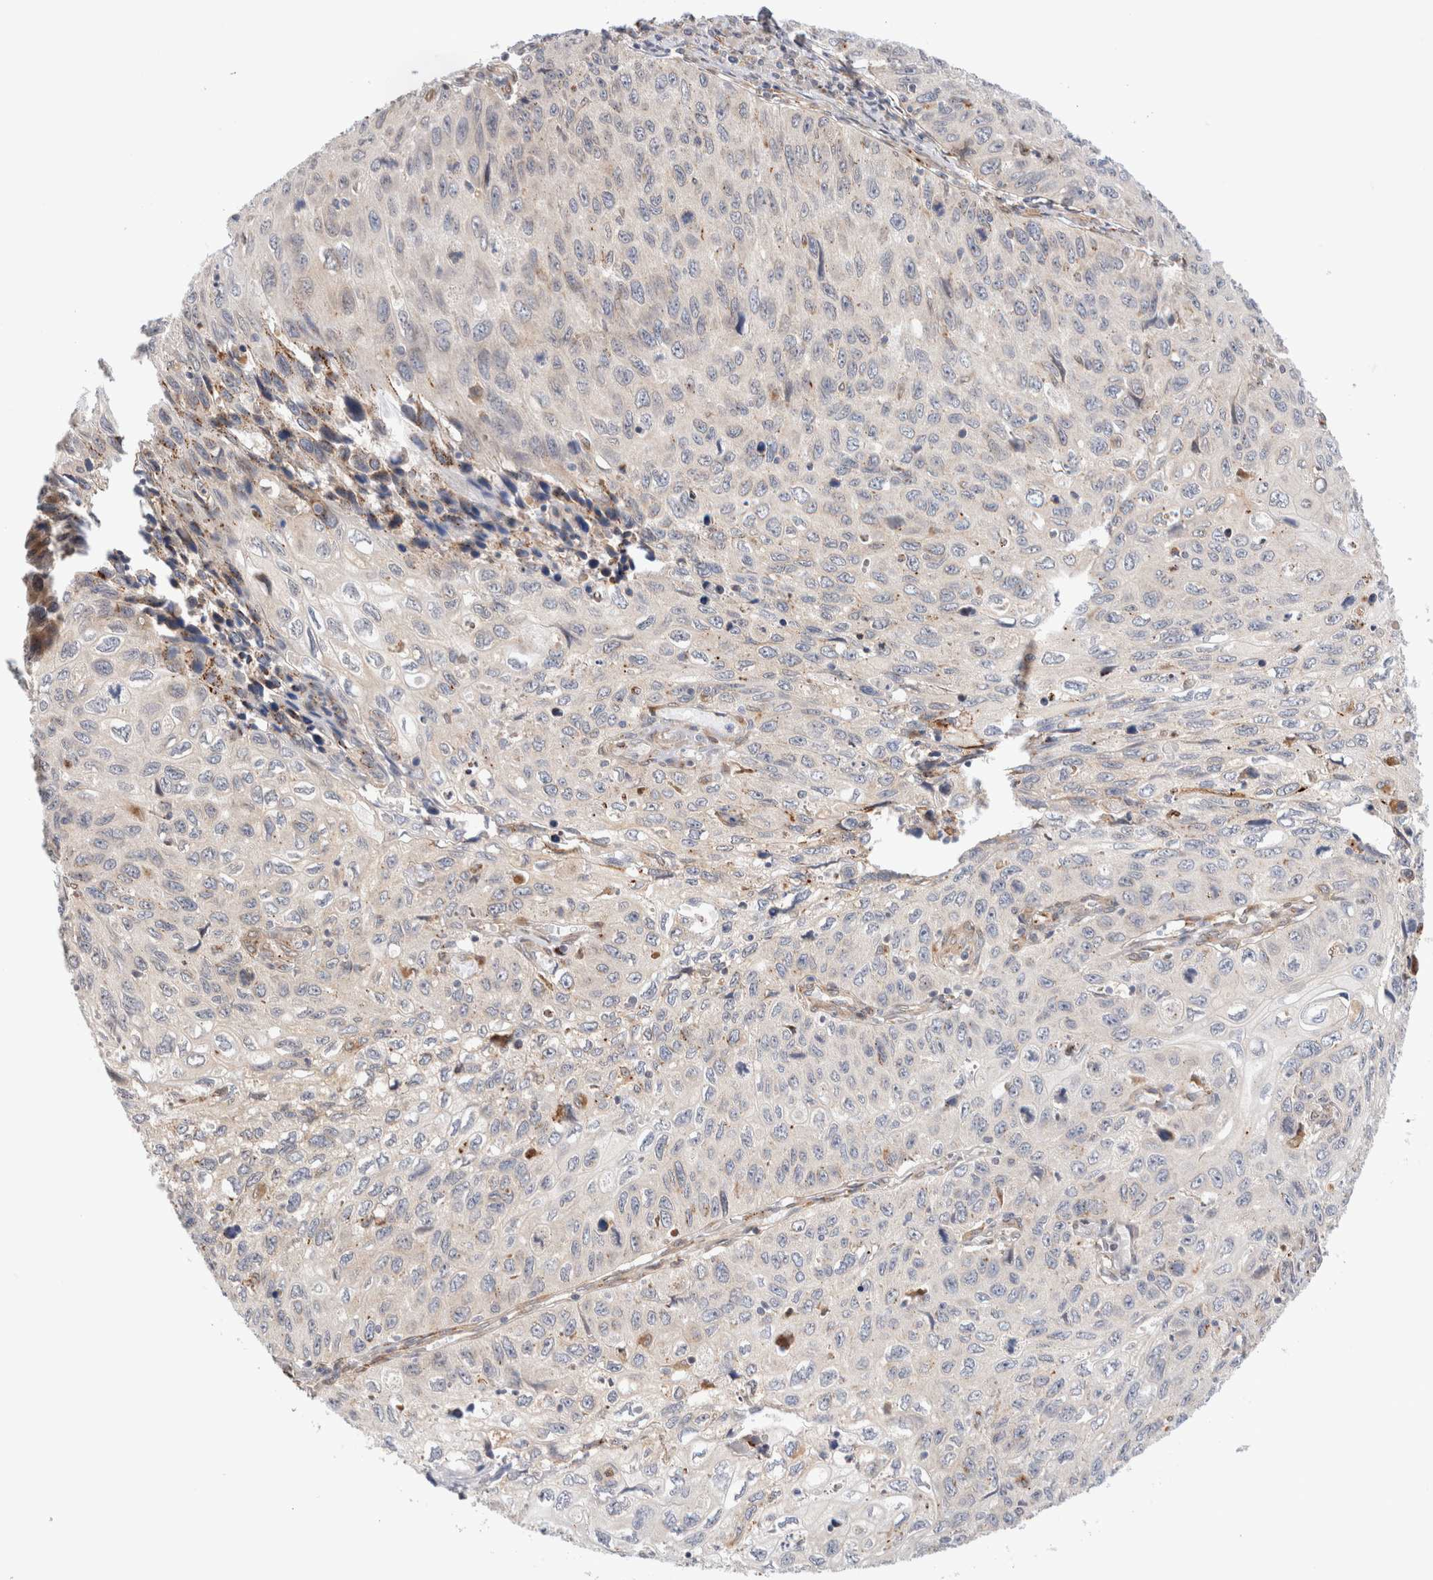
{"staining": {"intensity": "weak", "quantity": "<25%", "location": "cytoplasmic/membranous"}, "tissue": "cervical cancer", "cell_type": "Tumor cells", "image_type": "cancer", "snomed": [{"axis": "morphology", "description": "Squamous cell carcinoma, NOS"}, {"axis": "topography", "description": "Cervix"}], "caption": "Human cervical cancer stained for a protein using immunohistochemistry displays no positivity in tumor cells.", "gene": "GCN1", "patient": {"sex": "female", "age": 53}}